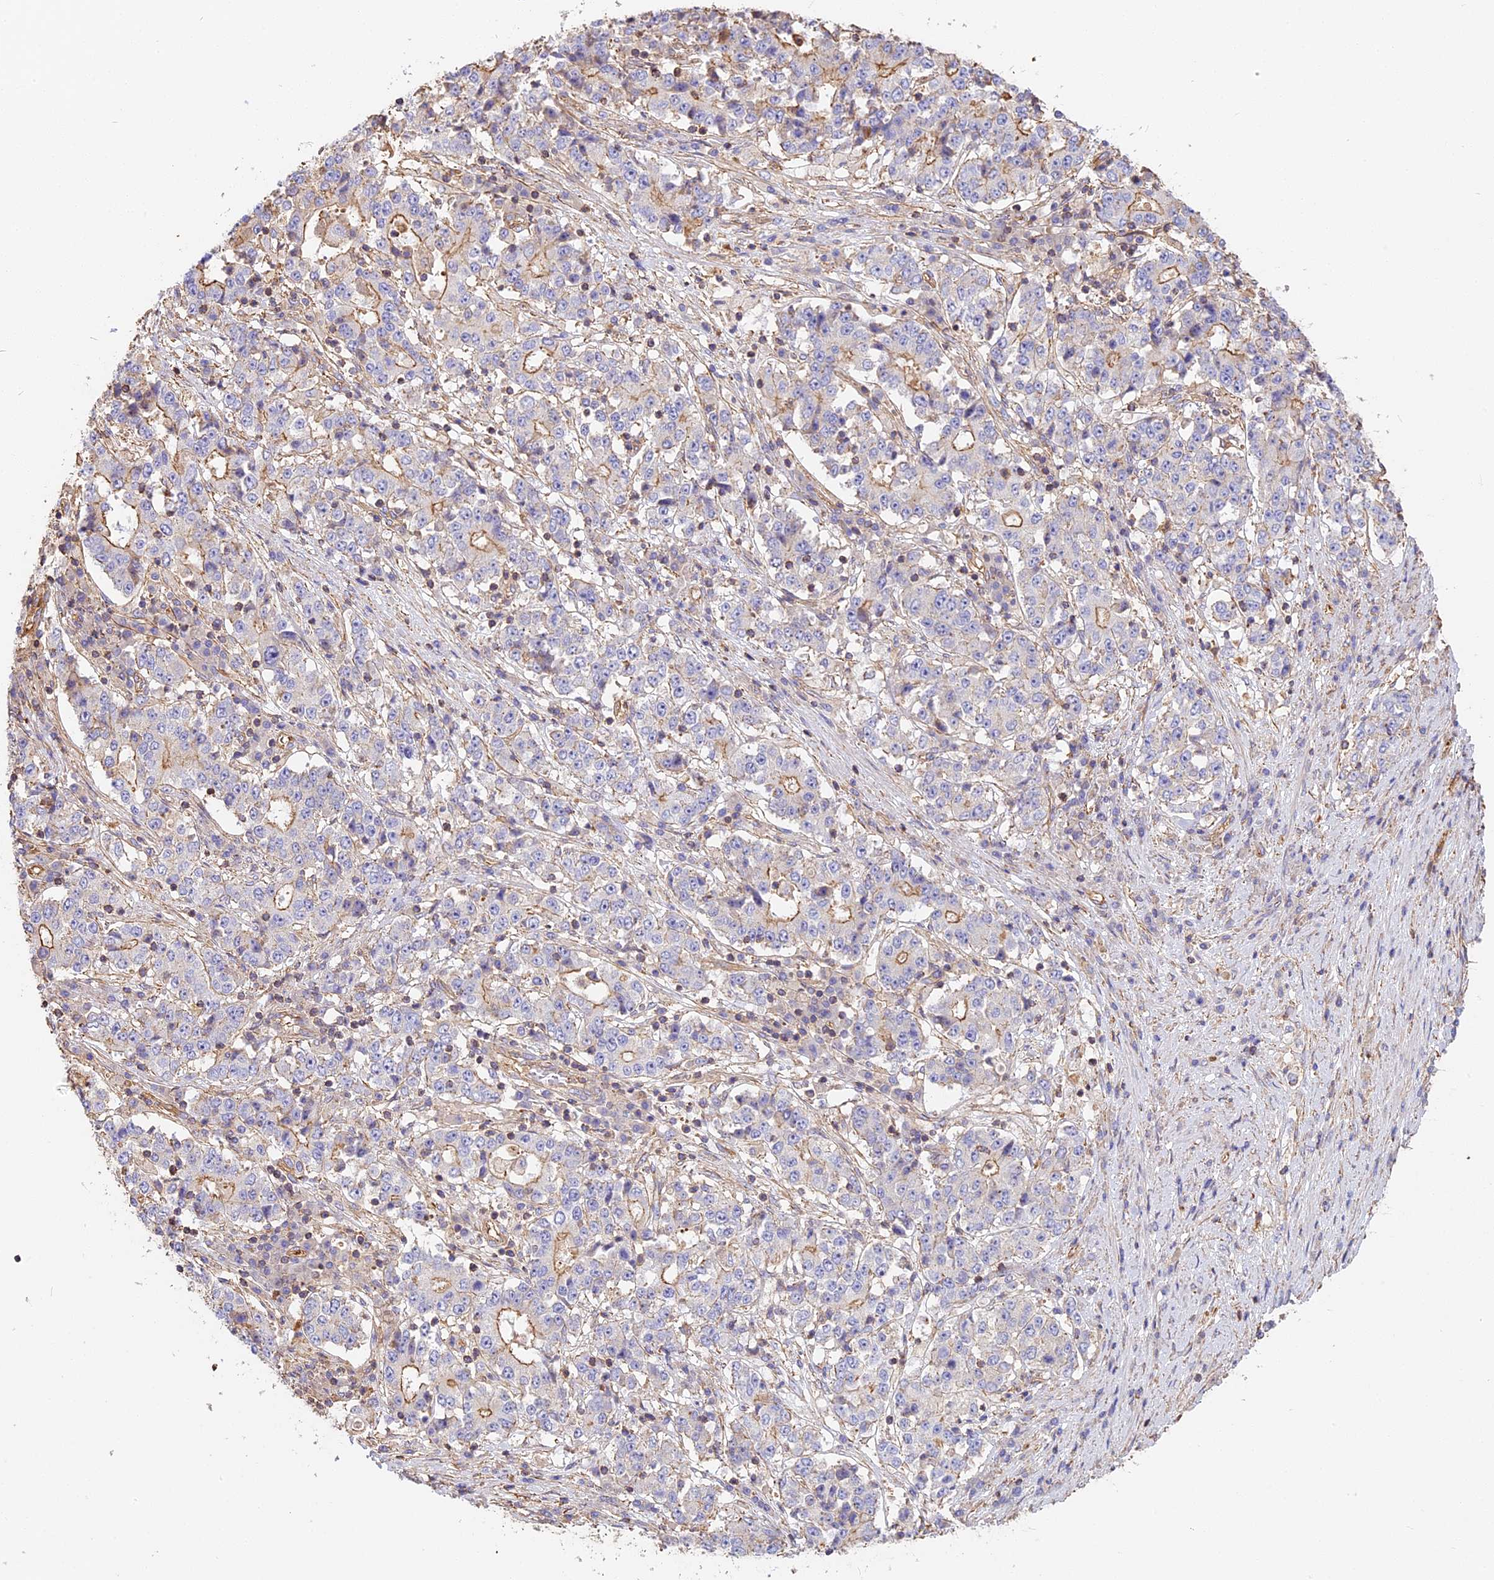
{"staining": {"intensity": "negative", "quantity": "none", "location": "none"}, "tissue": "stomach cancer", "cell_type": "Tumor cells", "image_type": "cancer", "snomed": [{"axis": "morphology", "description": "Adenocarcinoma, NOS"}, {"axis": "topography", "description": "Stomach"}], "caption": "Immunohistochemistry micrograph of human stomach cancer stained for a protein (brown), which shows no staining in tumor cells.", "gene": "VPS18", "patient": {"sex": "male", "age": 59}}